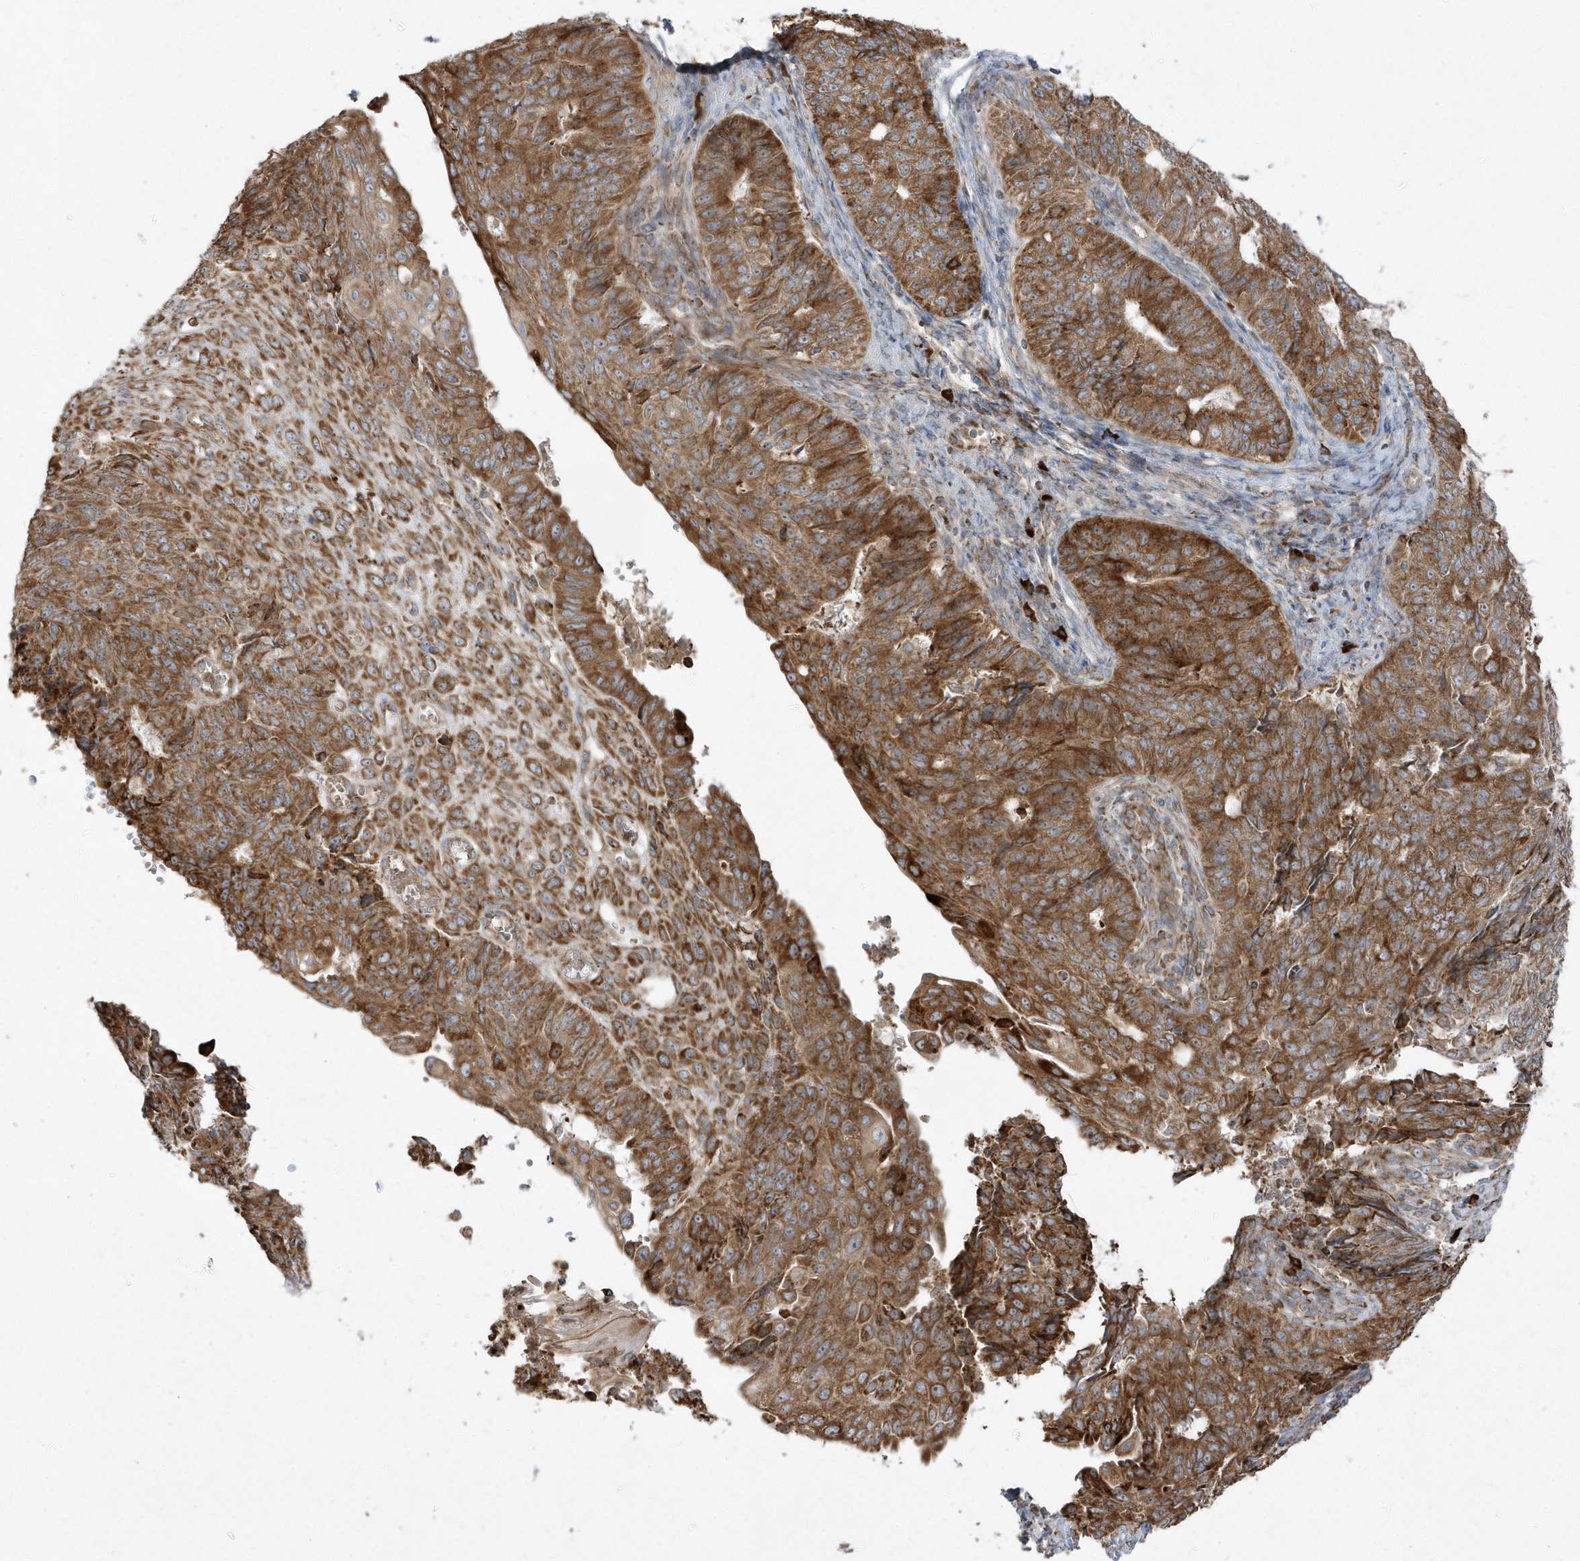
{"staining": {"intensity": "moderate", "quantity": ">75%", "location": "cytoplasmic/membranous"}, "tissue": "endometrial cancer", "cell_type": "Tumor cells", "image_type": "cancer", "snomed": [{"axis": "morphology", "description": "Adenocarcinoma, NOS"}, {"axis": "topography", "description": "Endometrium"}], "caption": "Endometrial cancer stained with immunohistochemistry shows moderate cytoplasmic/membranous positivity in about >75% of tumor cells. The staining was performed using DAB (3,3'-diaminobenzidine) to visualize the protein expression in brown, while the nuclei were stained in blue with hematoxylin (Magnification: 20x).", "gene": "SH3BP2", "patient": {"sex": "female", "age": 32}}